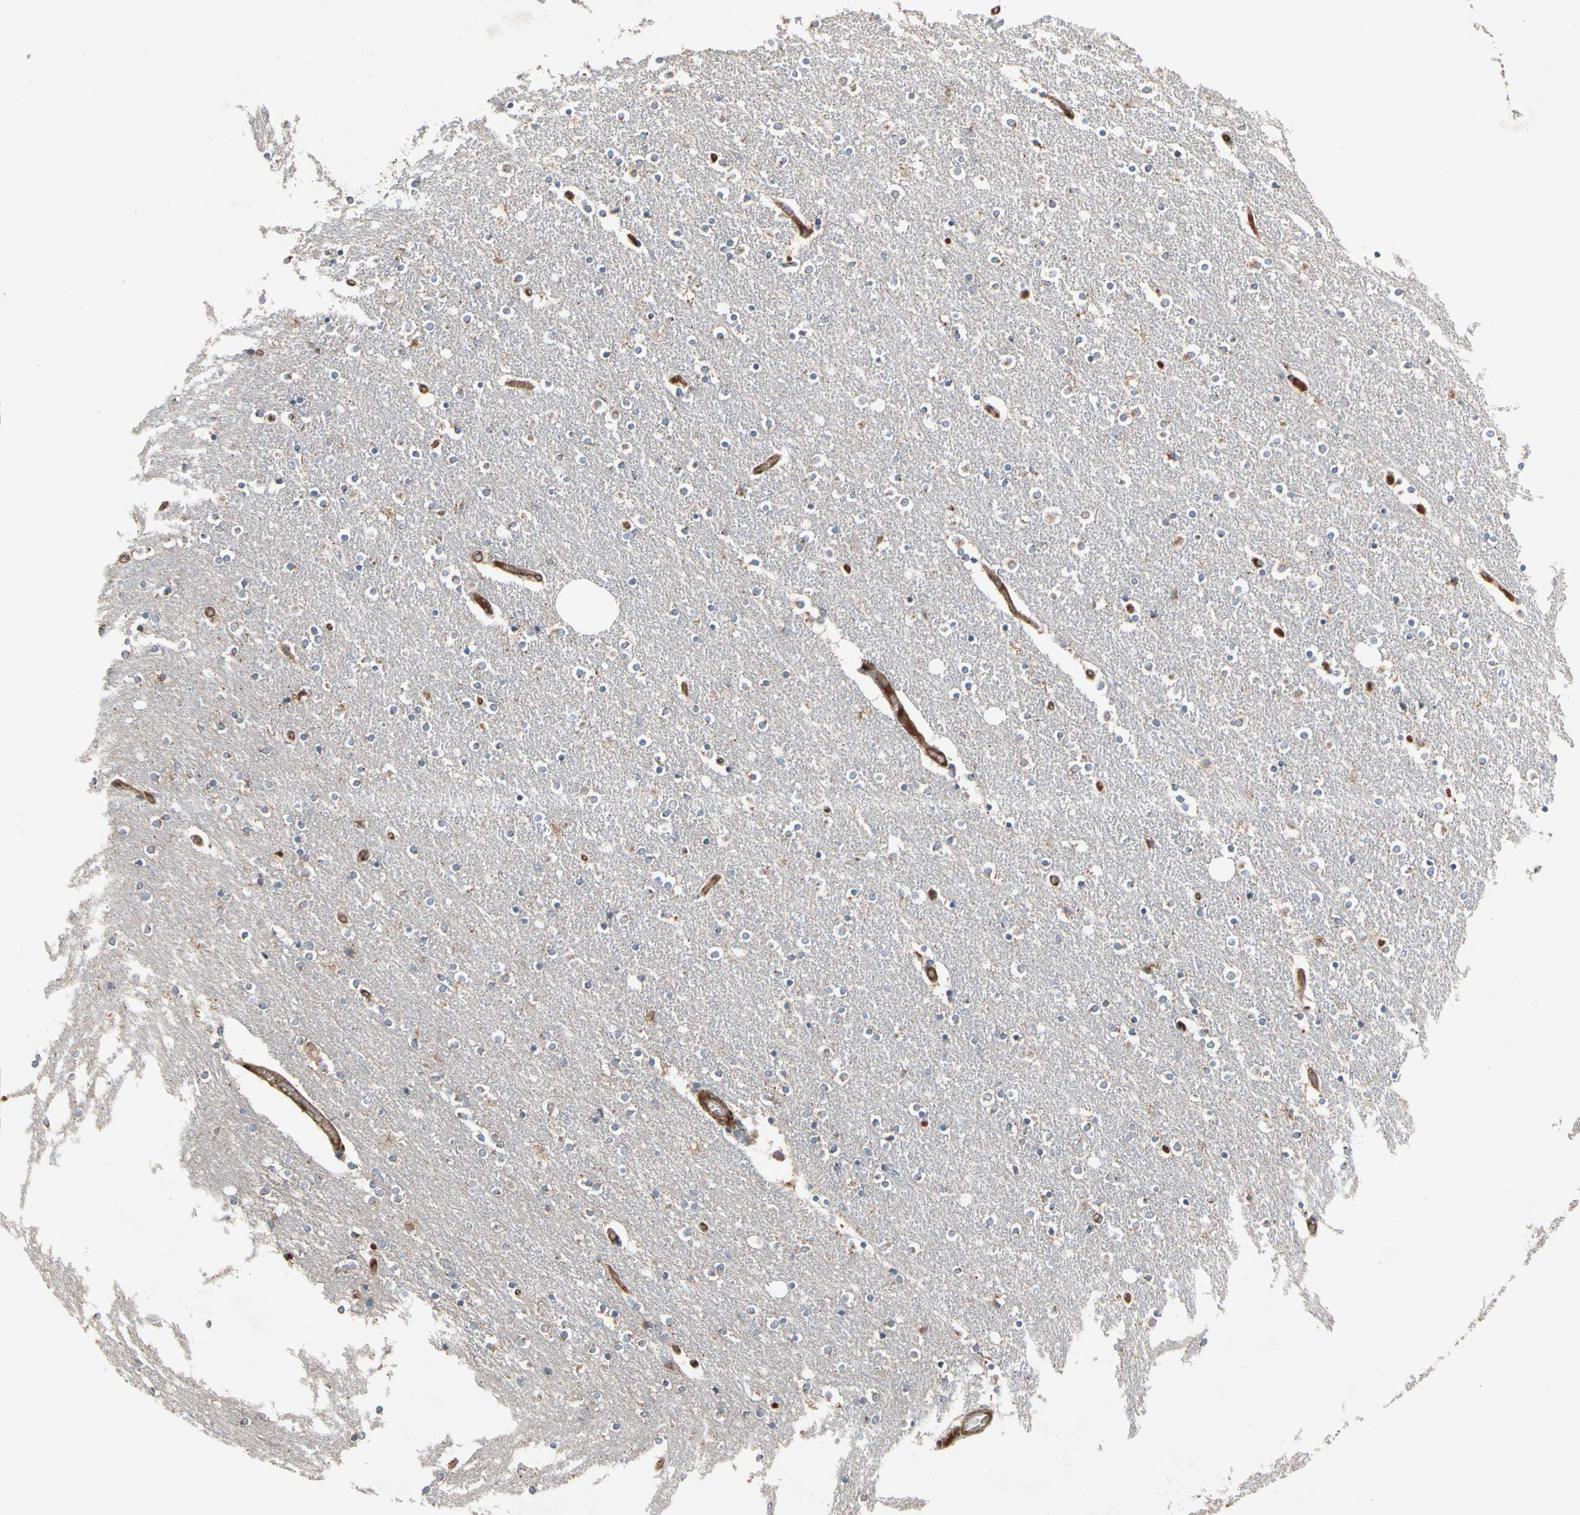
{"staining": {"intensity": "negative", "quantity": "none", "location": "none"}, "tissue": "caudate", "cell_type": "Glial cells", "image_type": "normal", "snomed": [{"axis": "morphology", "description": "Normal tissue, NOS"}, {"axis": "topography", "description": "Lateral ventricle wall"}], "caption": "Caudate was stained to show a protein in brown. There is no significant expression in glial cells. (DAB immunohistochemistry (IHC) with hematoxylin counter stain).", "gene": "GCK", "patient": {"sex": "female", "age": 54}}